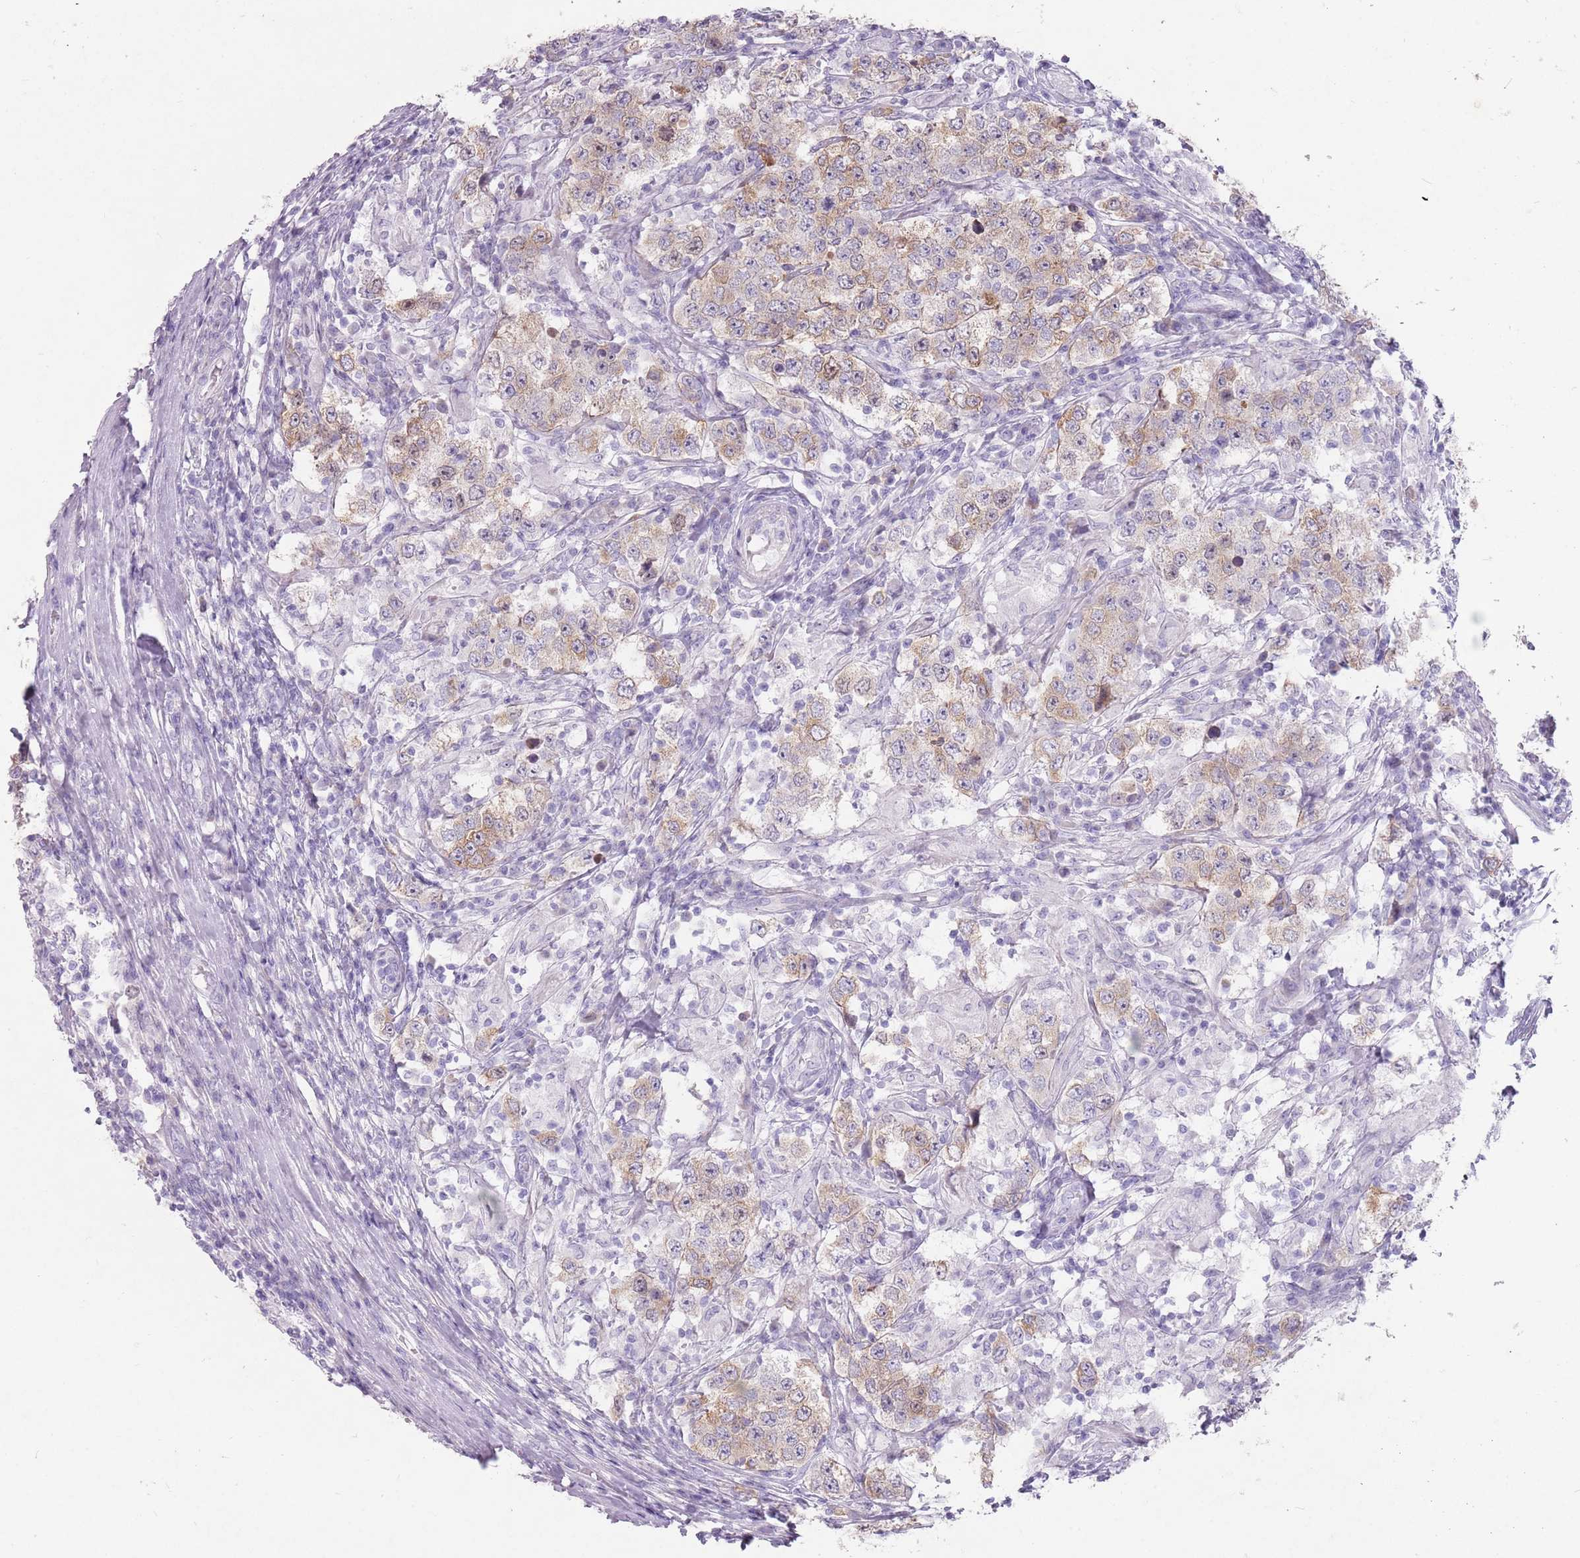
{"staining": {"intensity": "weak", "quantity": "25%-75%", "location": "cytoplasmic/membranous"}, "tissue": "testis cancer", "cell_type": "Tumor cells", "image_type": "cancer", "snomed": [{"axis": "morphology", "description": "Seminoma, NOS"}, {"axis": "morphology", "description": "Carcinoma, Embryonal, NOS"}, {"axis": "topography", "description": "Testis"}], "caption": "There is low levels of weak cytoplasmic/membranous positivity in tumor cells of testis cancer, as demonstrated by immunohistochemical staining (brown color).", "gene": "DDX4", "patient": {"sex": "male", "age": 41}}